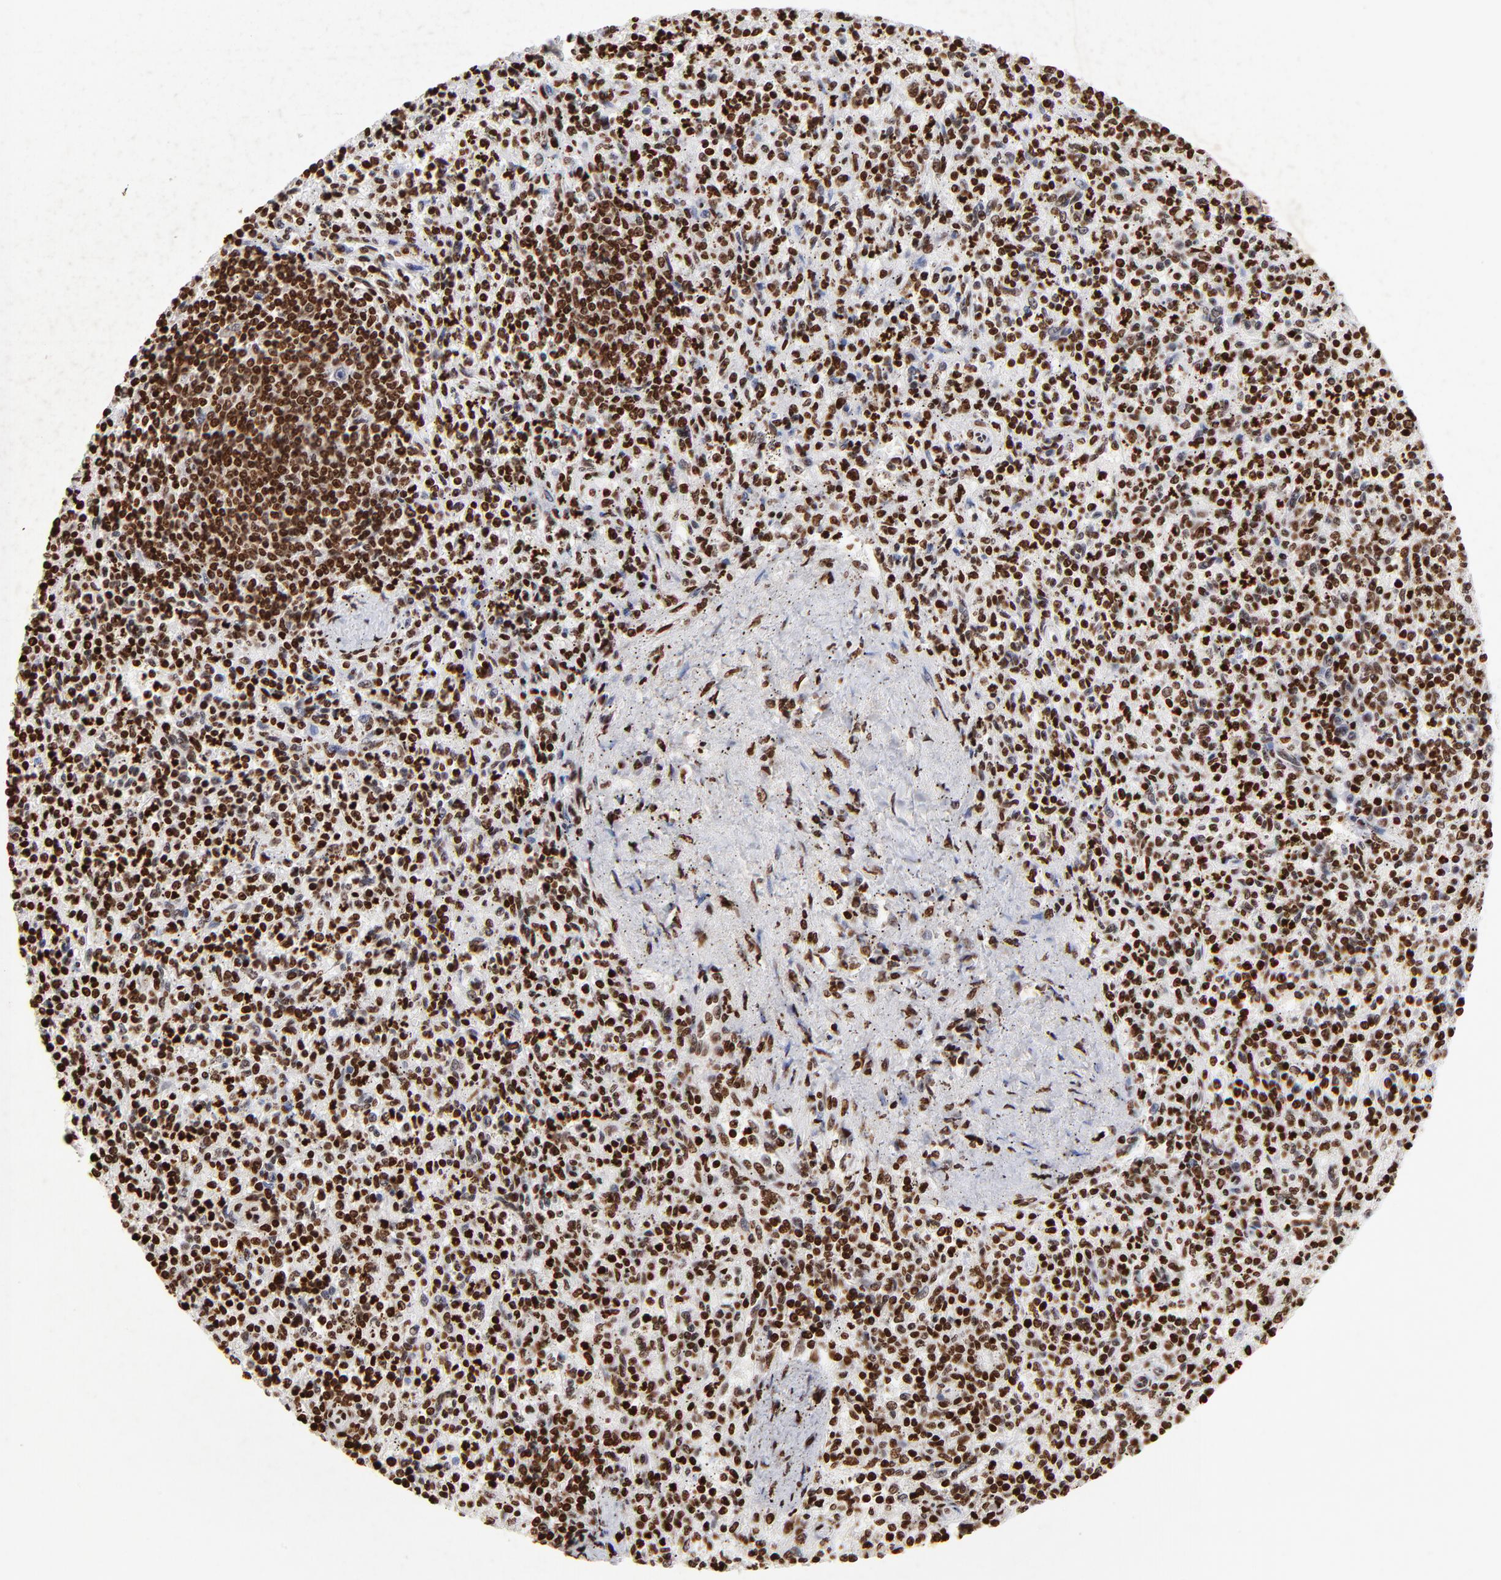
{"staining": {"intensity": "strong", "quantity": ">75%", "location": "nuclear"}, "tissue": "spleen", "cell_type": "Cells in red pulp", "image_type": "normal", "snomed": [{"axis": "morphology", "description": "Normal tissue, NOS"}, {"axis": "topography", "description": "Spleen"}], "caption": "IHC photomicrograph of normal spleen: spleen stained using immunohistochemistry reveals high levels of strong protein expression localized specifically in the nuclear of cells in red pulp, appearing as a nuclear brown color.", "gene": "FBH1", "patient": {"sex": "male", "age": 72}}